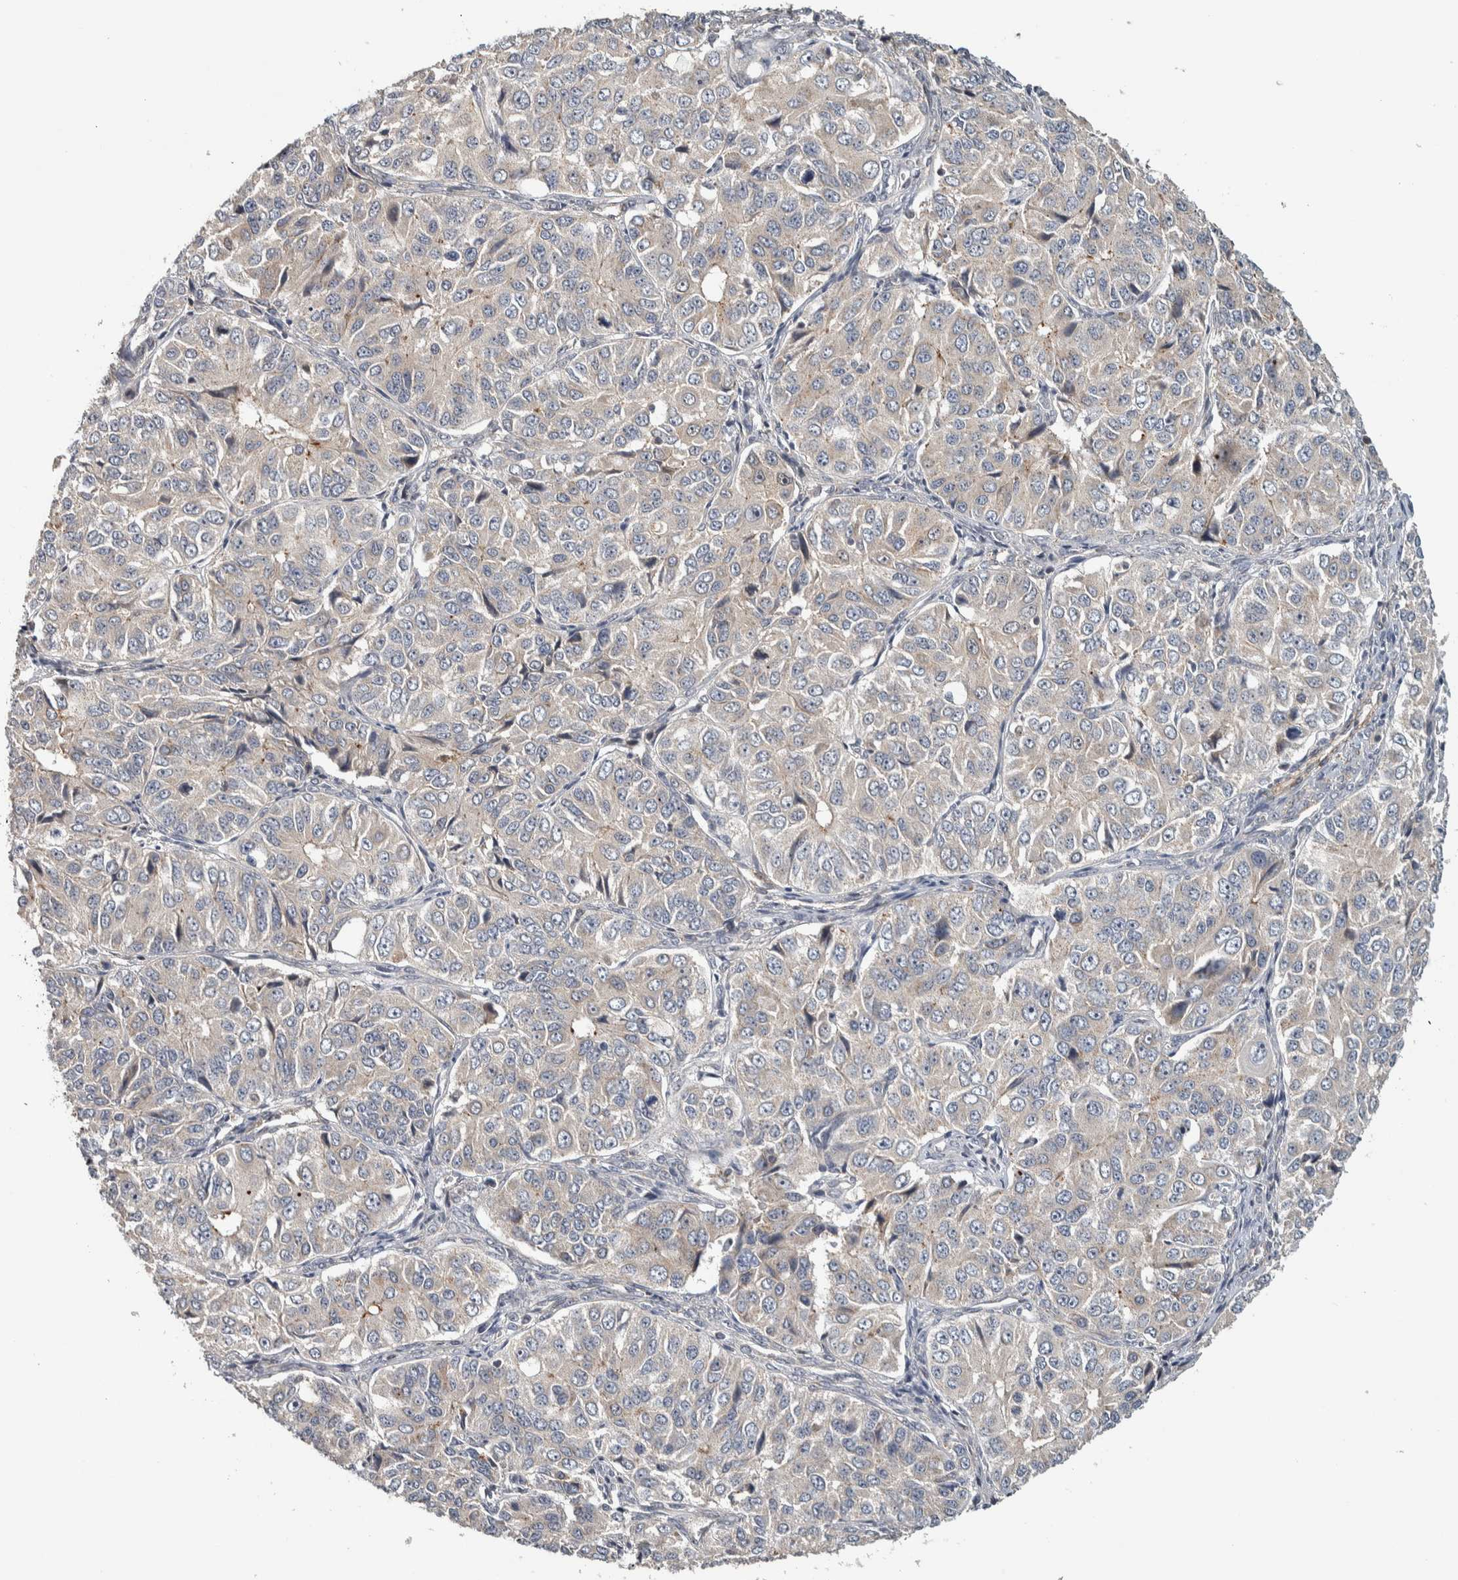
{"staining": {"intensity": "negative", "quantity": "none", "location": "none"}, "tissue": "ovarian cancer", "cell_type": "Tumor cells", "image_type": "cancer", "snomed": [{"axis": "morphology", "description": "Carcinoma, endometroid"}, {"axis": "topography", "description": "Ovary"}], "caption": "This is an immunohistochemistry (IHC) histopathology image of human endometroid carcinoma (ovarian). There is no positivity in tumor cells.", "gene": "TBC1D31", "patient": {"sex": "female", "age": 51}}